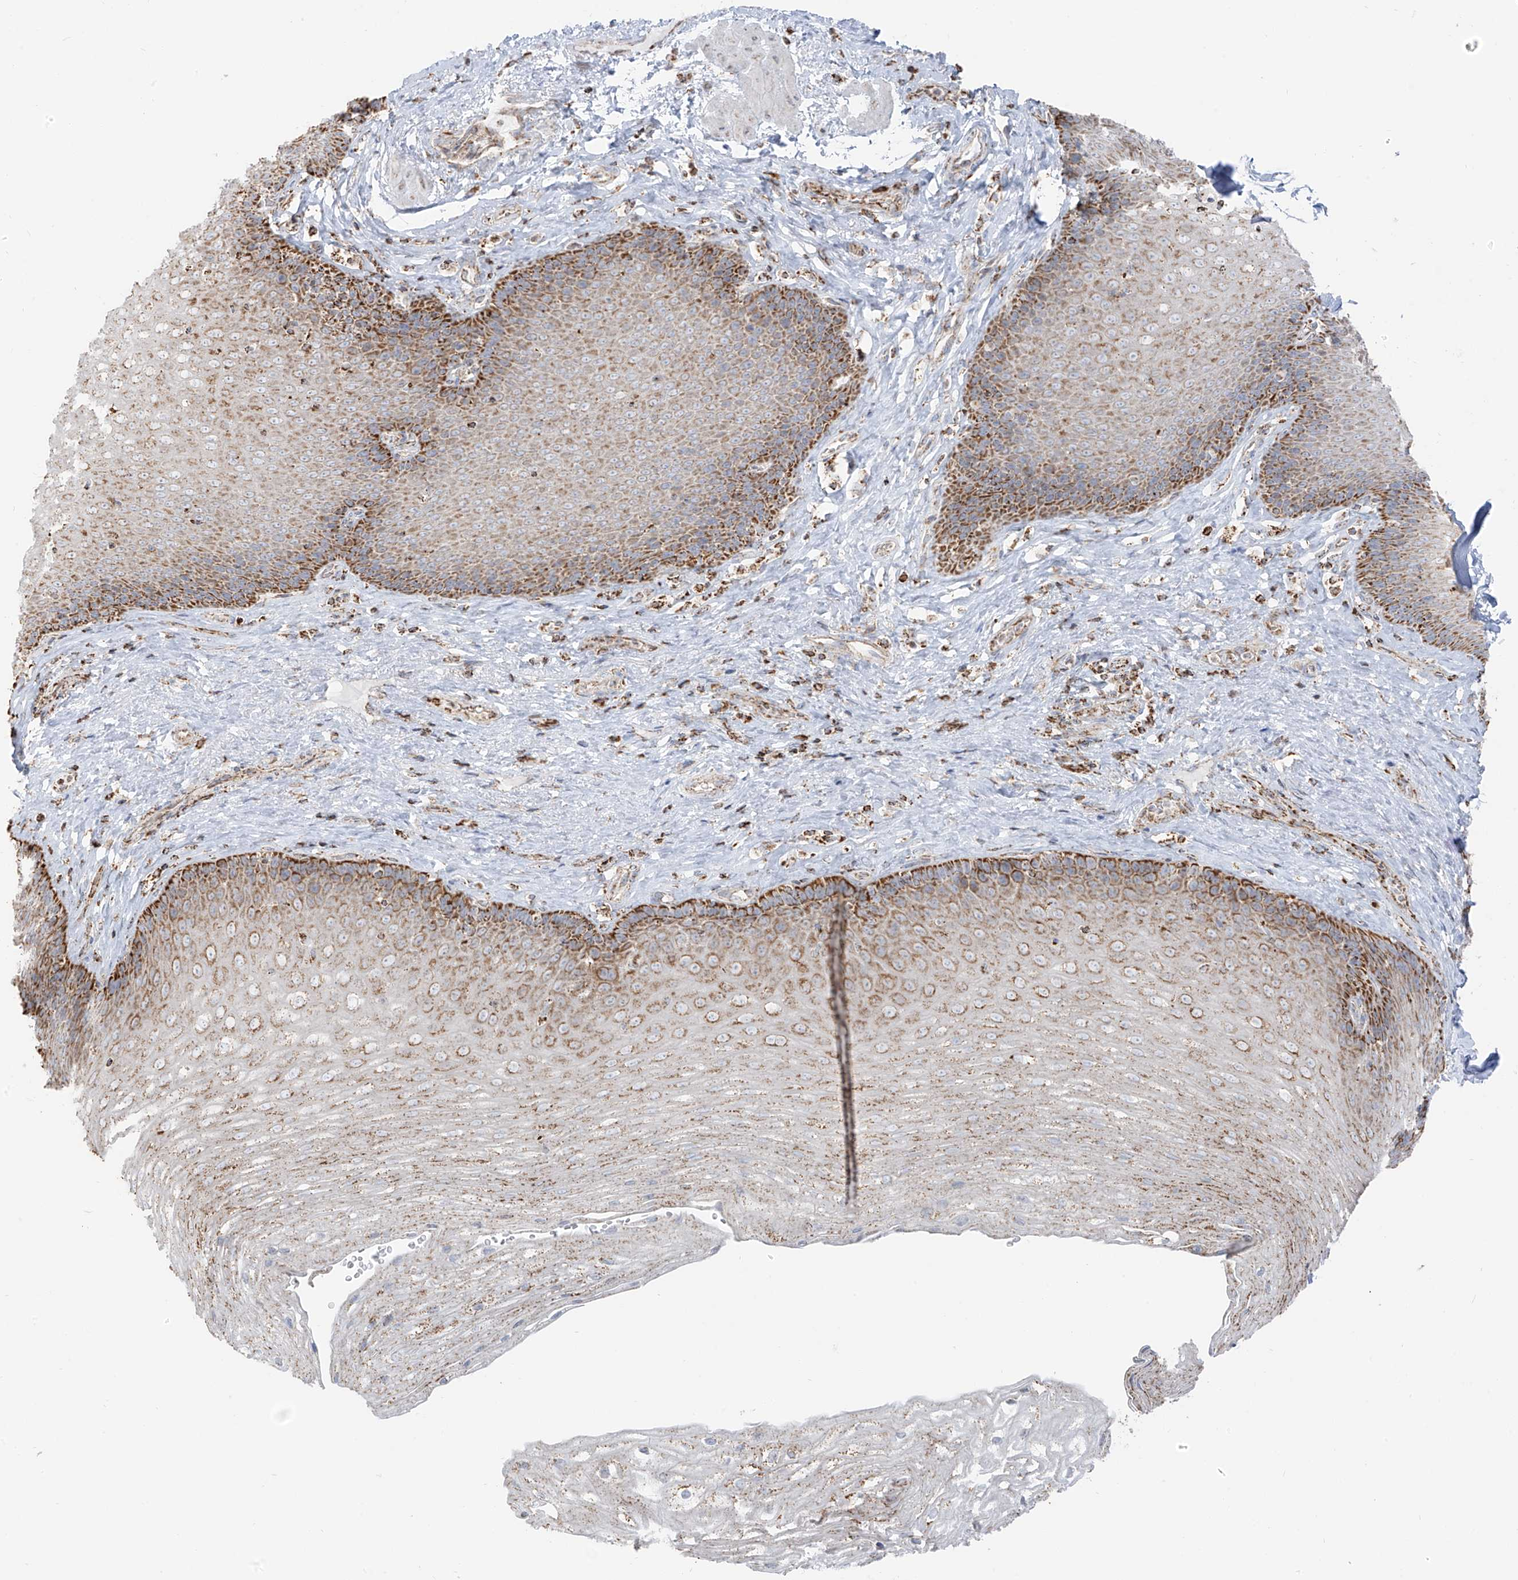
{"staining": {"intensity": "moderate", "quantity": ">75%", "location": "cytoplasmic/membranous"}, "tissue": "esophagus", "cell_type": "Squamous epithelial cells", "image_type": "normal", "snomed": [{"axis": "morphology", "description": "Normal tissue, NOS"}, {"axis": "topography", "description": "Esophagus"}], "caption": "High-magnification brightfield microscopy of normal esophagus stained with DAB (brown) and counterstained with hematoxylin (blue). squamous epithelial cells exhibit moderate cytoplasmic/membranous expression is present in about>75% of cells. The staining is performed using DAB (3,3'-diaminobenzidine) brown chromogen to label protein expression. The nuclei are counter-stained blue using hematoxylin.", "gene": "ETHE1", "patient": {"sex": "female", "age": 66}}